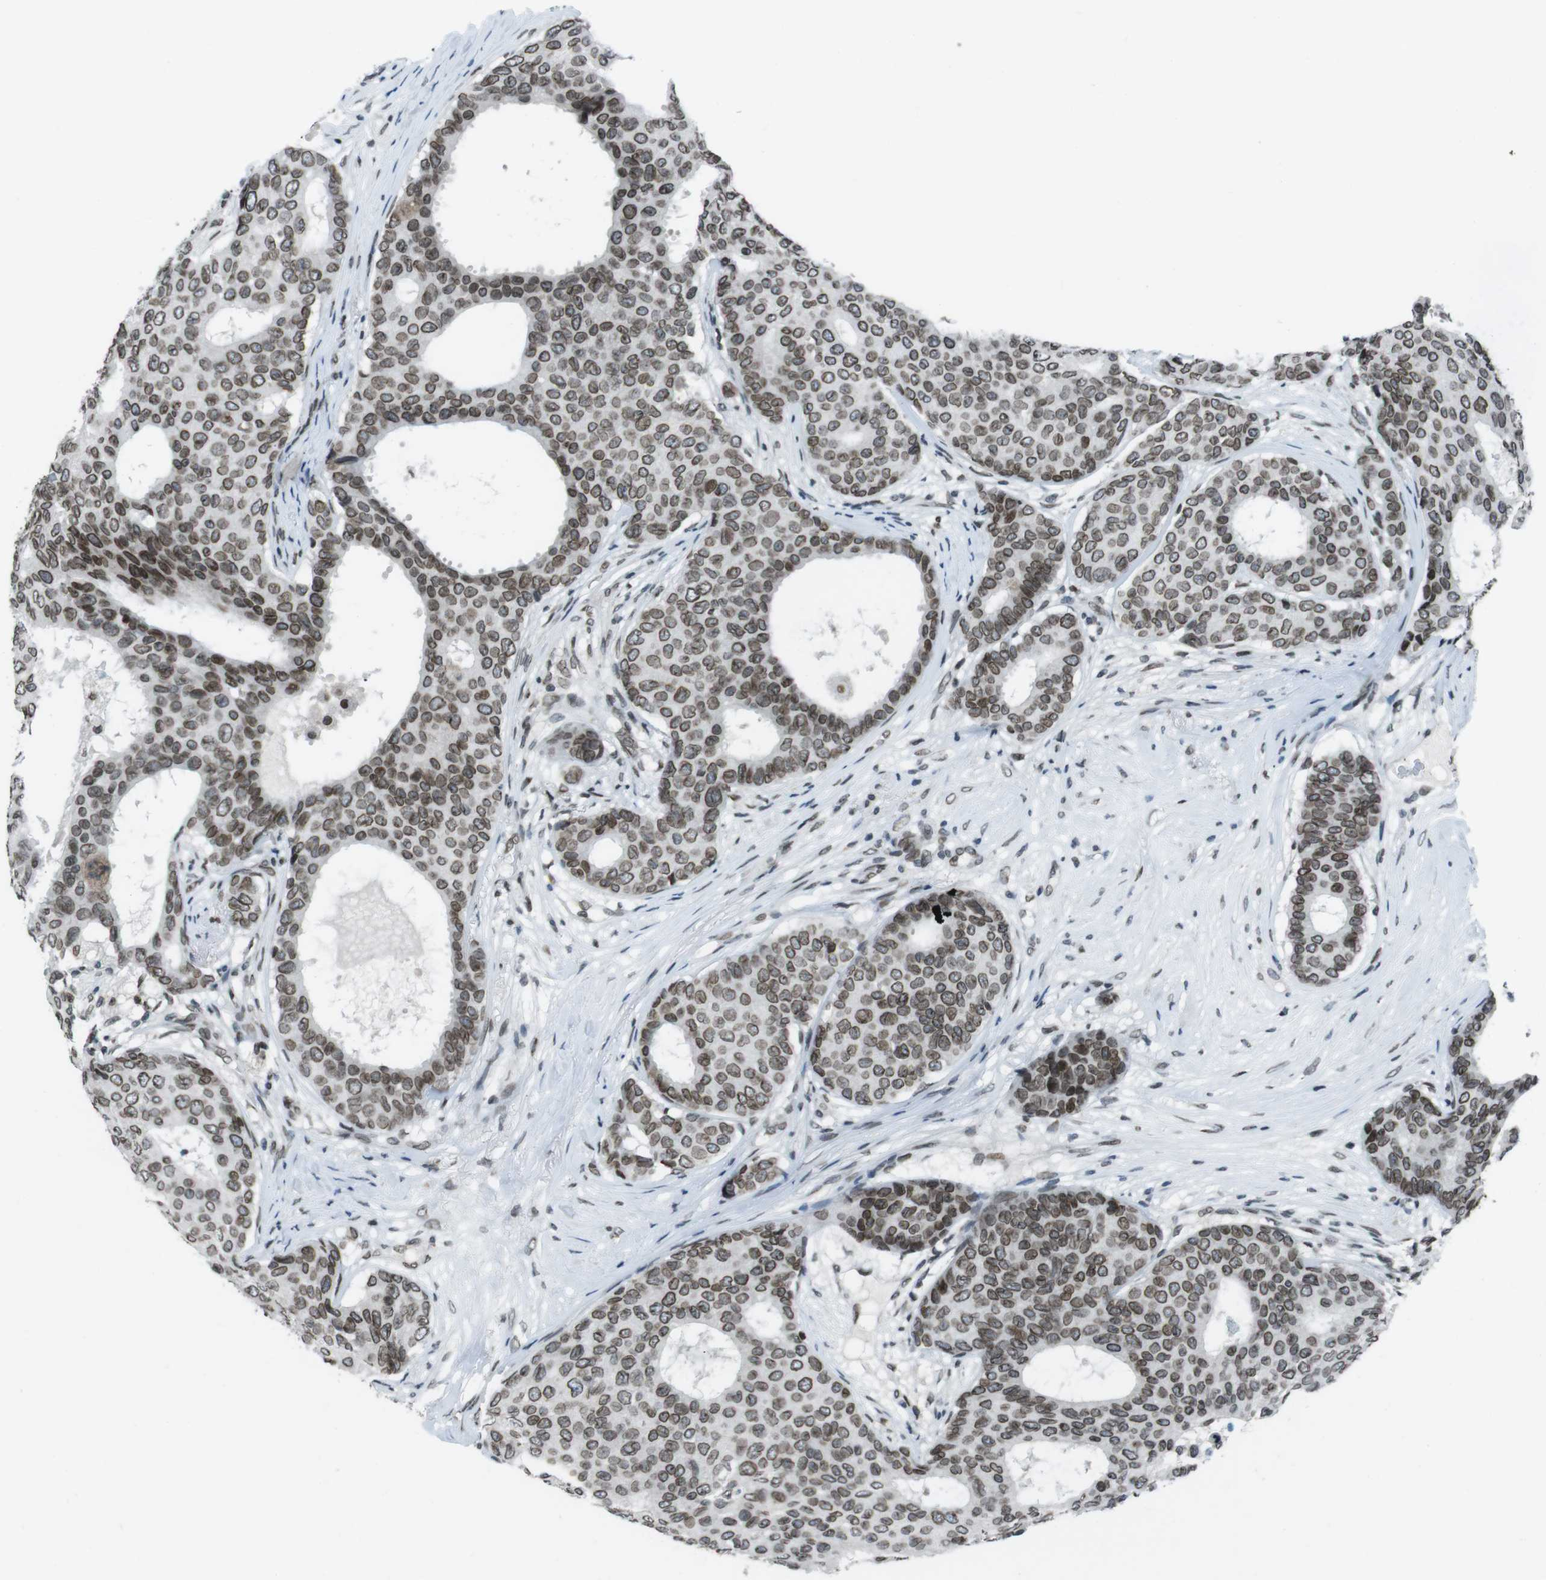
{"staining": {"intensity": "moderate", "quantity": ">75%", "location": "cytoplasmic/membranous,nuclear"}, "tissue": "breast cancer", "cell_type": "Tumor cells", "image_type": "cancer", "snomed": [{"axis": "morphology", "description": "Duct carcinoma"}, {"axis": "topography", "description": "Breast"}], "caption": "A brown stain labels moderate cytoplasmic/membranous and nuclear staining of a protein in intraductal carcinoma (breast) tumor cells.", "gene": "MAD1L1", "patient": {"sex": "female", "age": 75}}